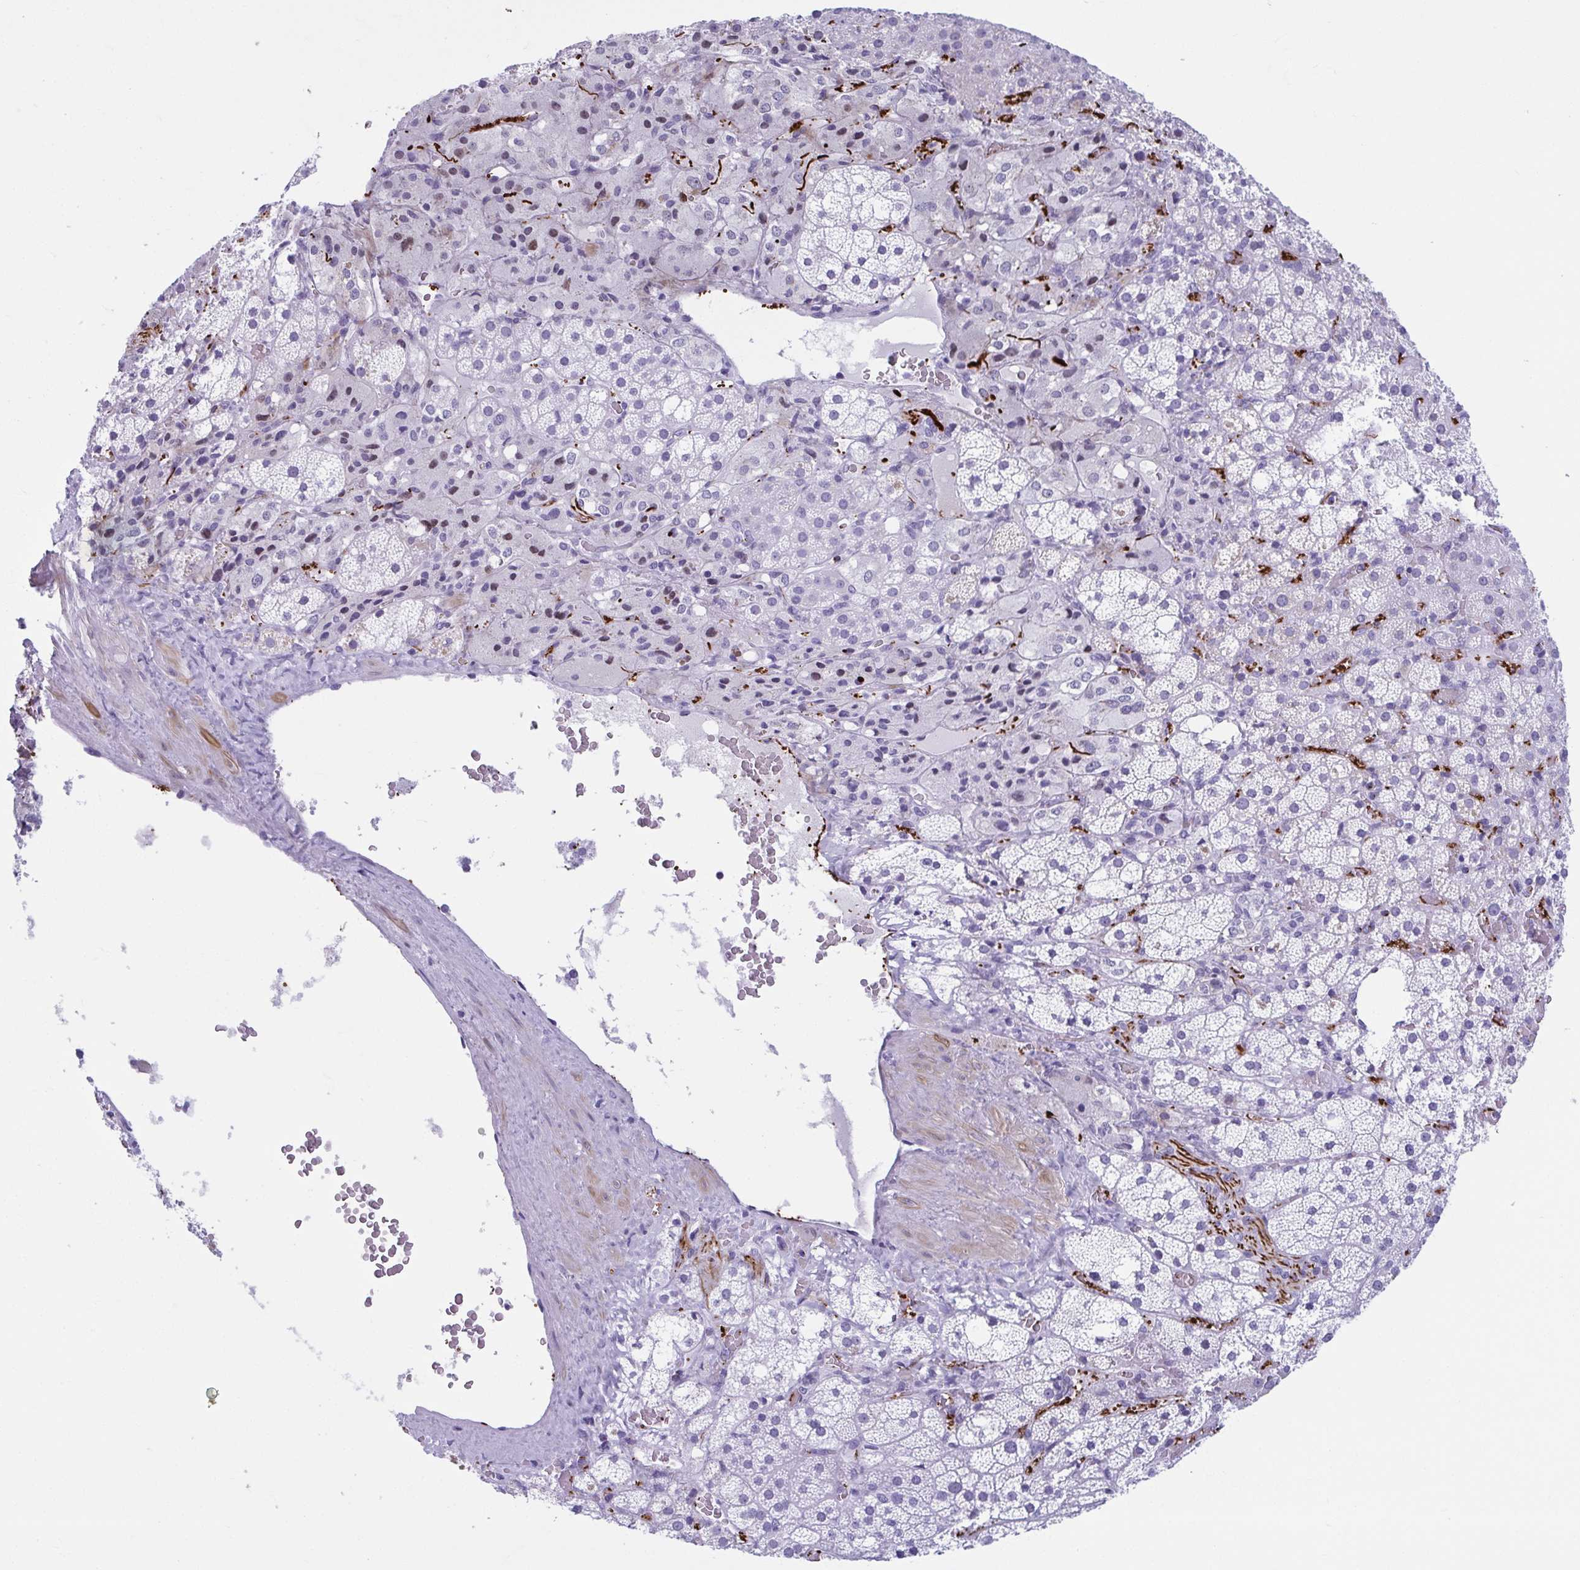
{"staining": {"intensity": "negative", "quantity": "none", "location": "none"}, "tissue": "adrenal gland", "cell_type": "Glandular cells", "image_type": "normal", "snomed": [{"axis": "morphology", "description": "Normal tissue, NOS"}, {"axis": "topography", "description": "Adrenal gland"}], "caption": "Glandular cells are negative for brown protein staining in unremarkable adrenal gland. (Immunohistochemistry, brightfield microscopy, high magnification).", "gene": "TCEAL3", "patient": {"sex": "male", "age": 53}}